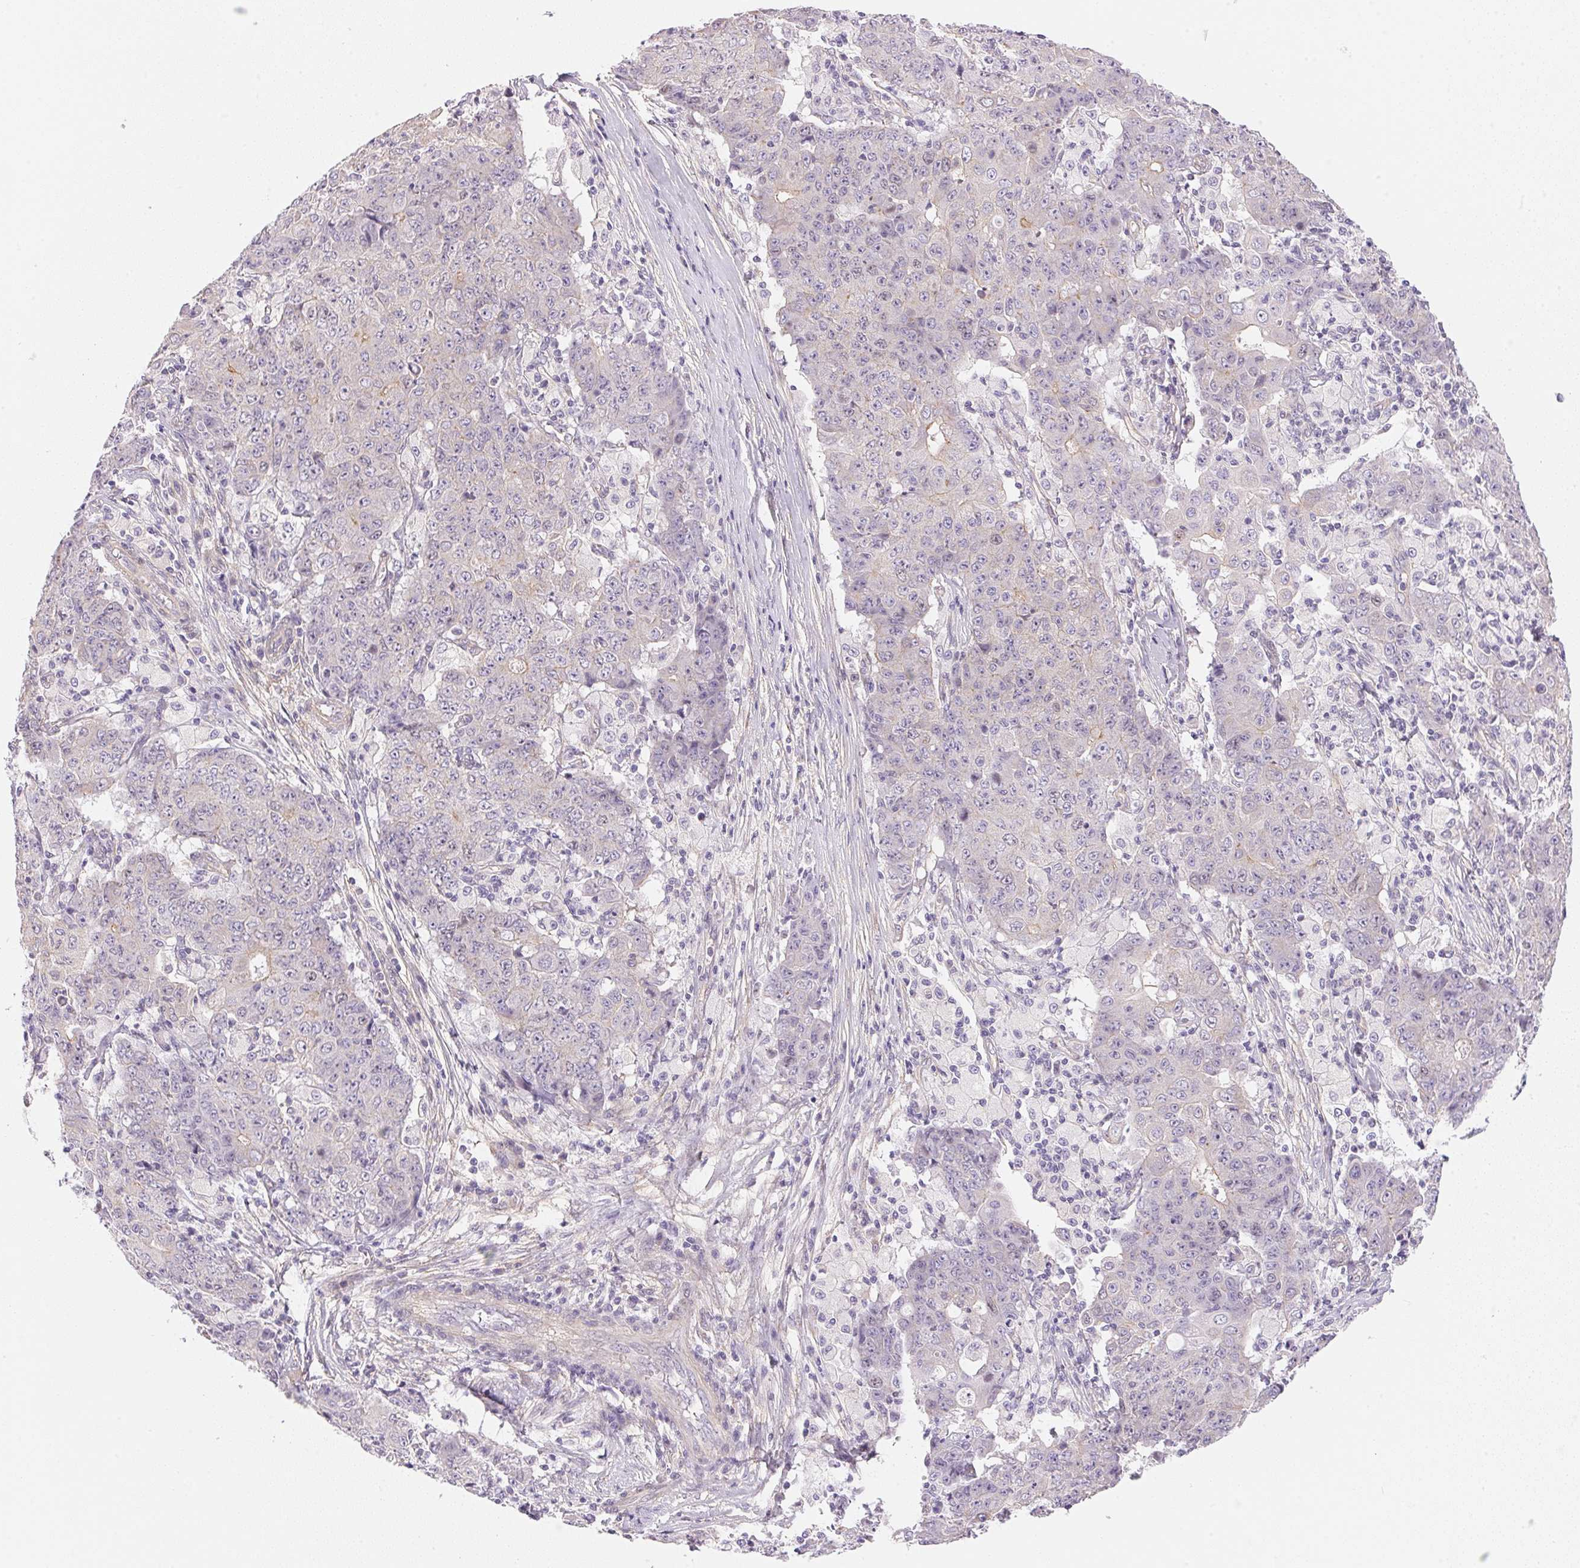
{"staining": {"intensity": "negative", "quantity": "none", "location": "none"}, "tissue": "ovarian cancer", "cell_type": "Tumor cells", "image_type": "cancer", "snomed": [{"axis": "morphology", "description": "Carcinoma, endometroid"}, {"axis": "topography", "description": "Ovary"}], "caption": "High magnification brightfield microscopy of ovarian cancer (endometroid carcinoma) stained with DAB (brown) and counterstained with hematoxylin (blue): tumor cells show no significant staining. The staining was performed using DAB (3,3'-diaminobenzidine) to visualize the protein expression in brown, while the nuclei were stained in blue with hematoxylin (Magnification: 20x).", "gene": "SMTN", "patient": {"sex": "female", "age": 42}}